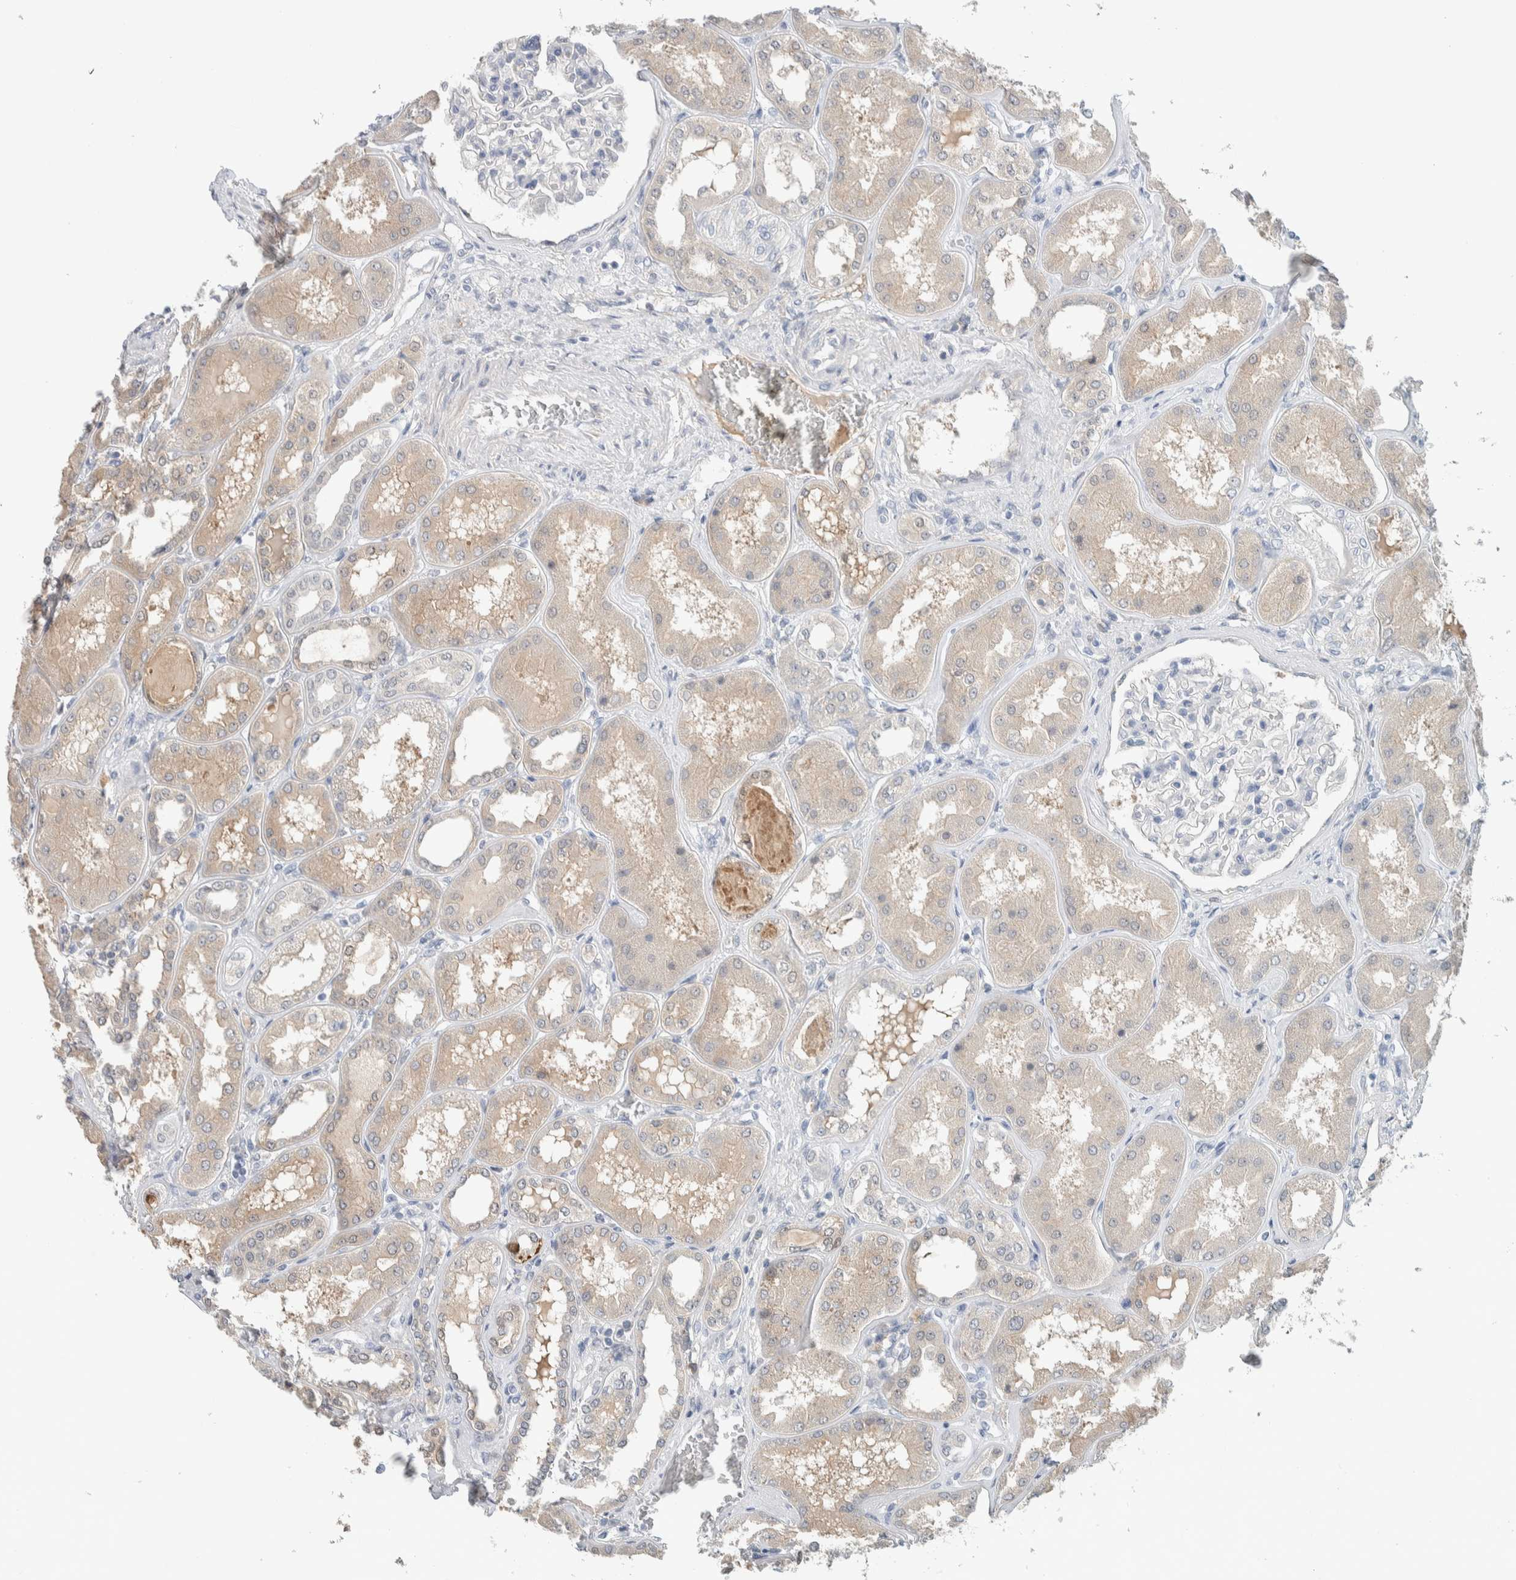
{"staining": {"intensity": "negative", "quantity": "none", "location": "none"}, "tissue": "kidney", "cell_type": "Cells in glomeruli", "image_type": "normal", "snomed": [{"axis": "morphology", "description": "Normal tissue, NOS"}, {"axis": "topography", "description": "Kidney"}], "caption": "DAB (3,3'-diaminobenzidine) immunohistochemical staining of normal human kidney demonstrates no significant positivity in cells in glomeruli.", "gene": "DEPTOR", "patient": {"sex": "female", "age": 56}}